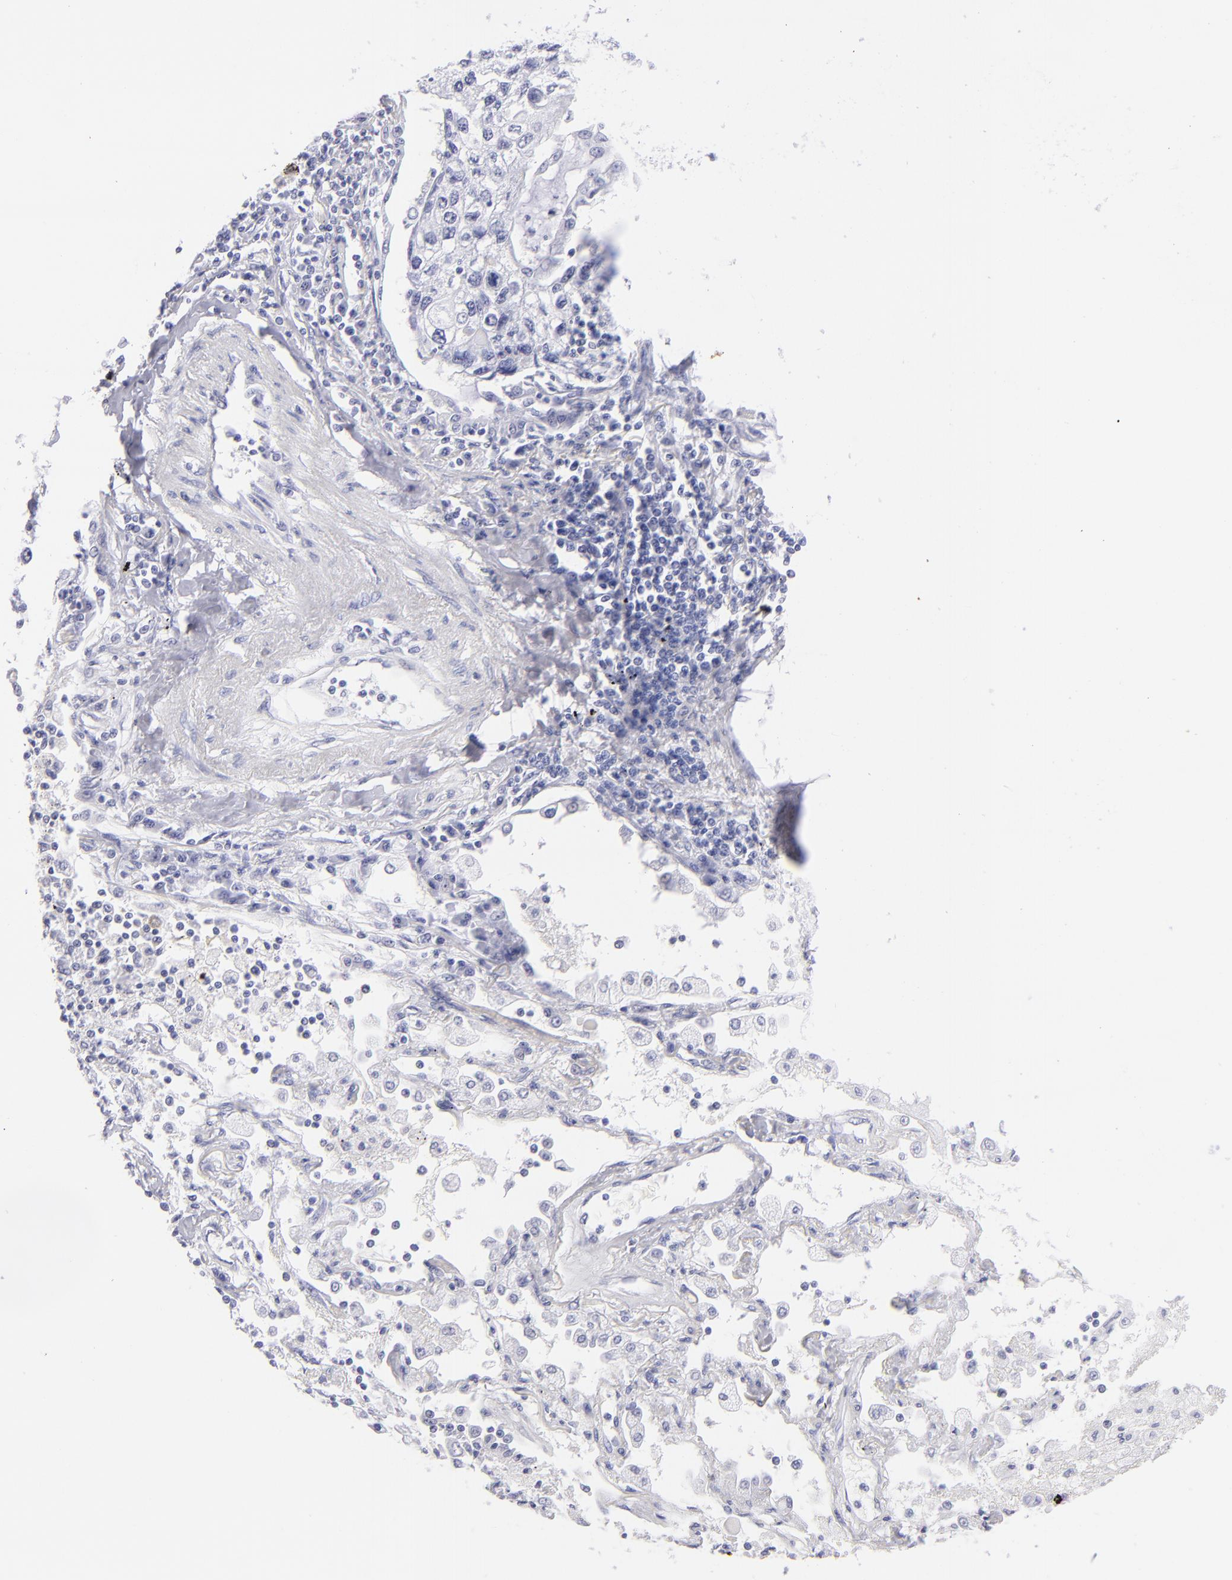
{"staining": {"intensity": "negative", "quantity": "none", "location": "none"}, "tissue": "lung cancer", "cell_type": "Tumor cells", "image_type": "cancer", "snomed": [{"axis": "morphology", "description": "Squamous cell carcinoma, NOS"}, {"axis": "topography", "description": "Lung"}], "caption": "DAB immunohistochemical staining of lung cancer (squamous cell carcinoma) reveals no significant expression in tumor cells.", "gene": "PRPH", "patient": {"sex": "male", "age": 75}}